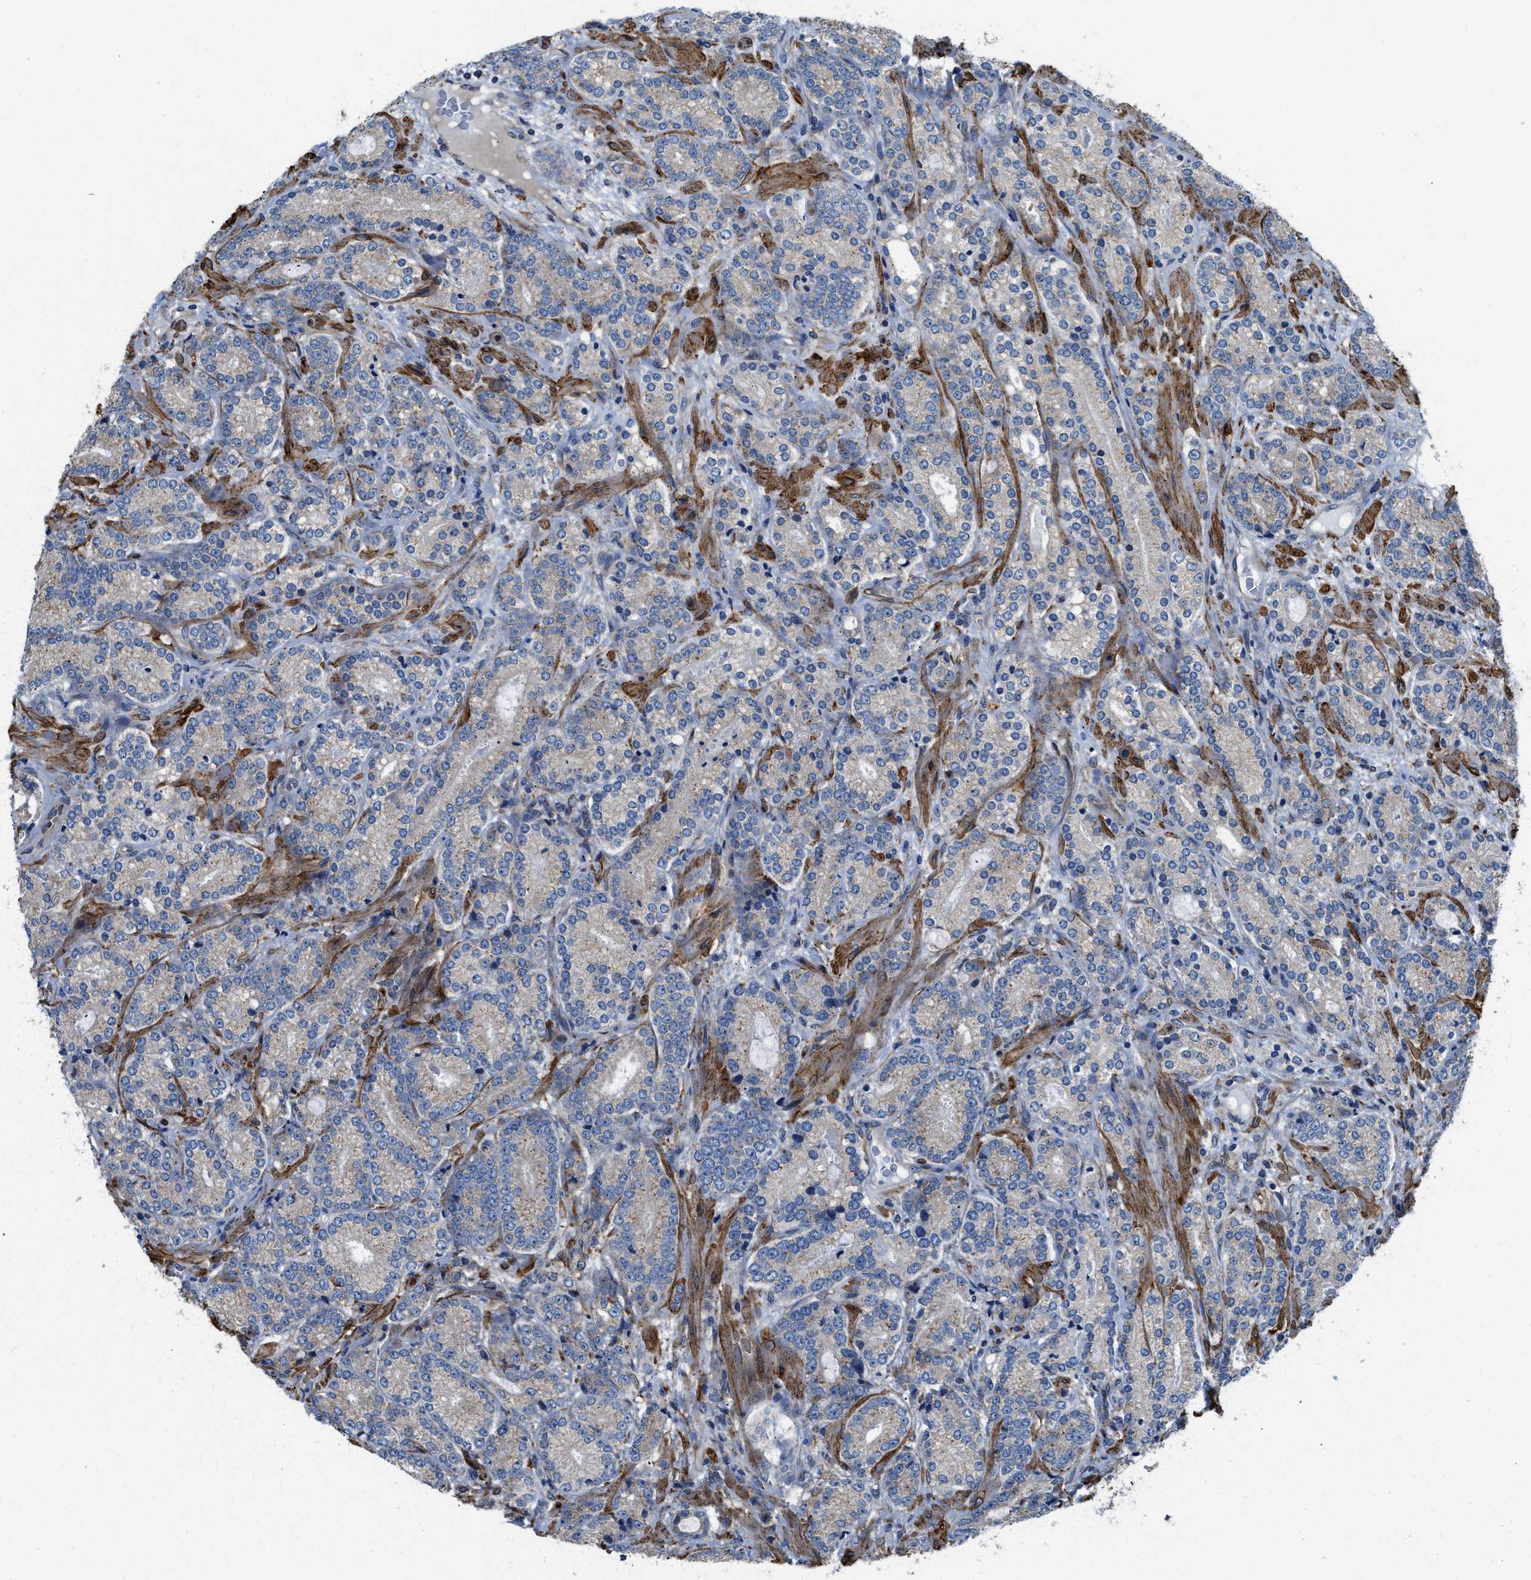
{"staining": {"intensity": "moderate", "quantity": "<25%", "location": "cytoplasmic/membranous"}, "tissue": "prostate cancer", "cell_type": "Tumor cells", "image_type": "cancer", "snomed": [{"axis": "morphology", "description": "Adenocarcinoma, High grade"}, {"axis": "topography", "description": "Prostate"}], "caption": "Prostate cancer tissue shows moderate cytoplasmic/membranous positivity in approximately <25% of tumor cells, visualized by immunohistochemistry.", "gene": "ARL6IP5", "patient": {"sex": "male", "age": 61}}